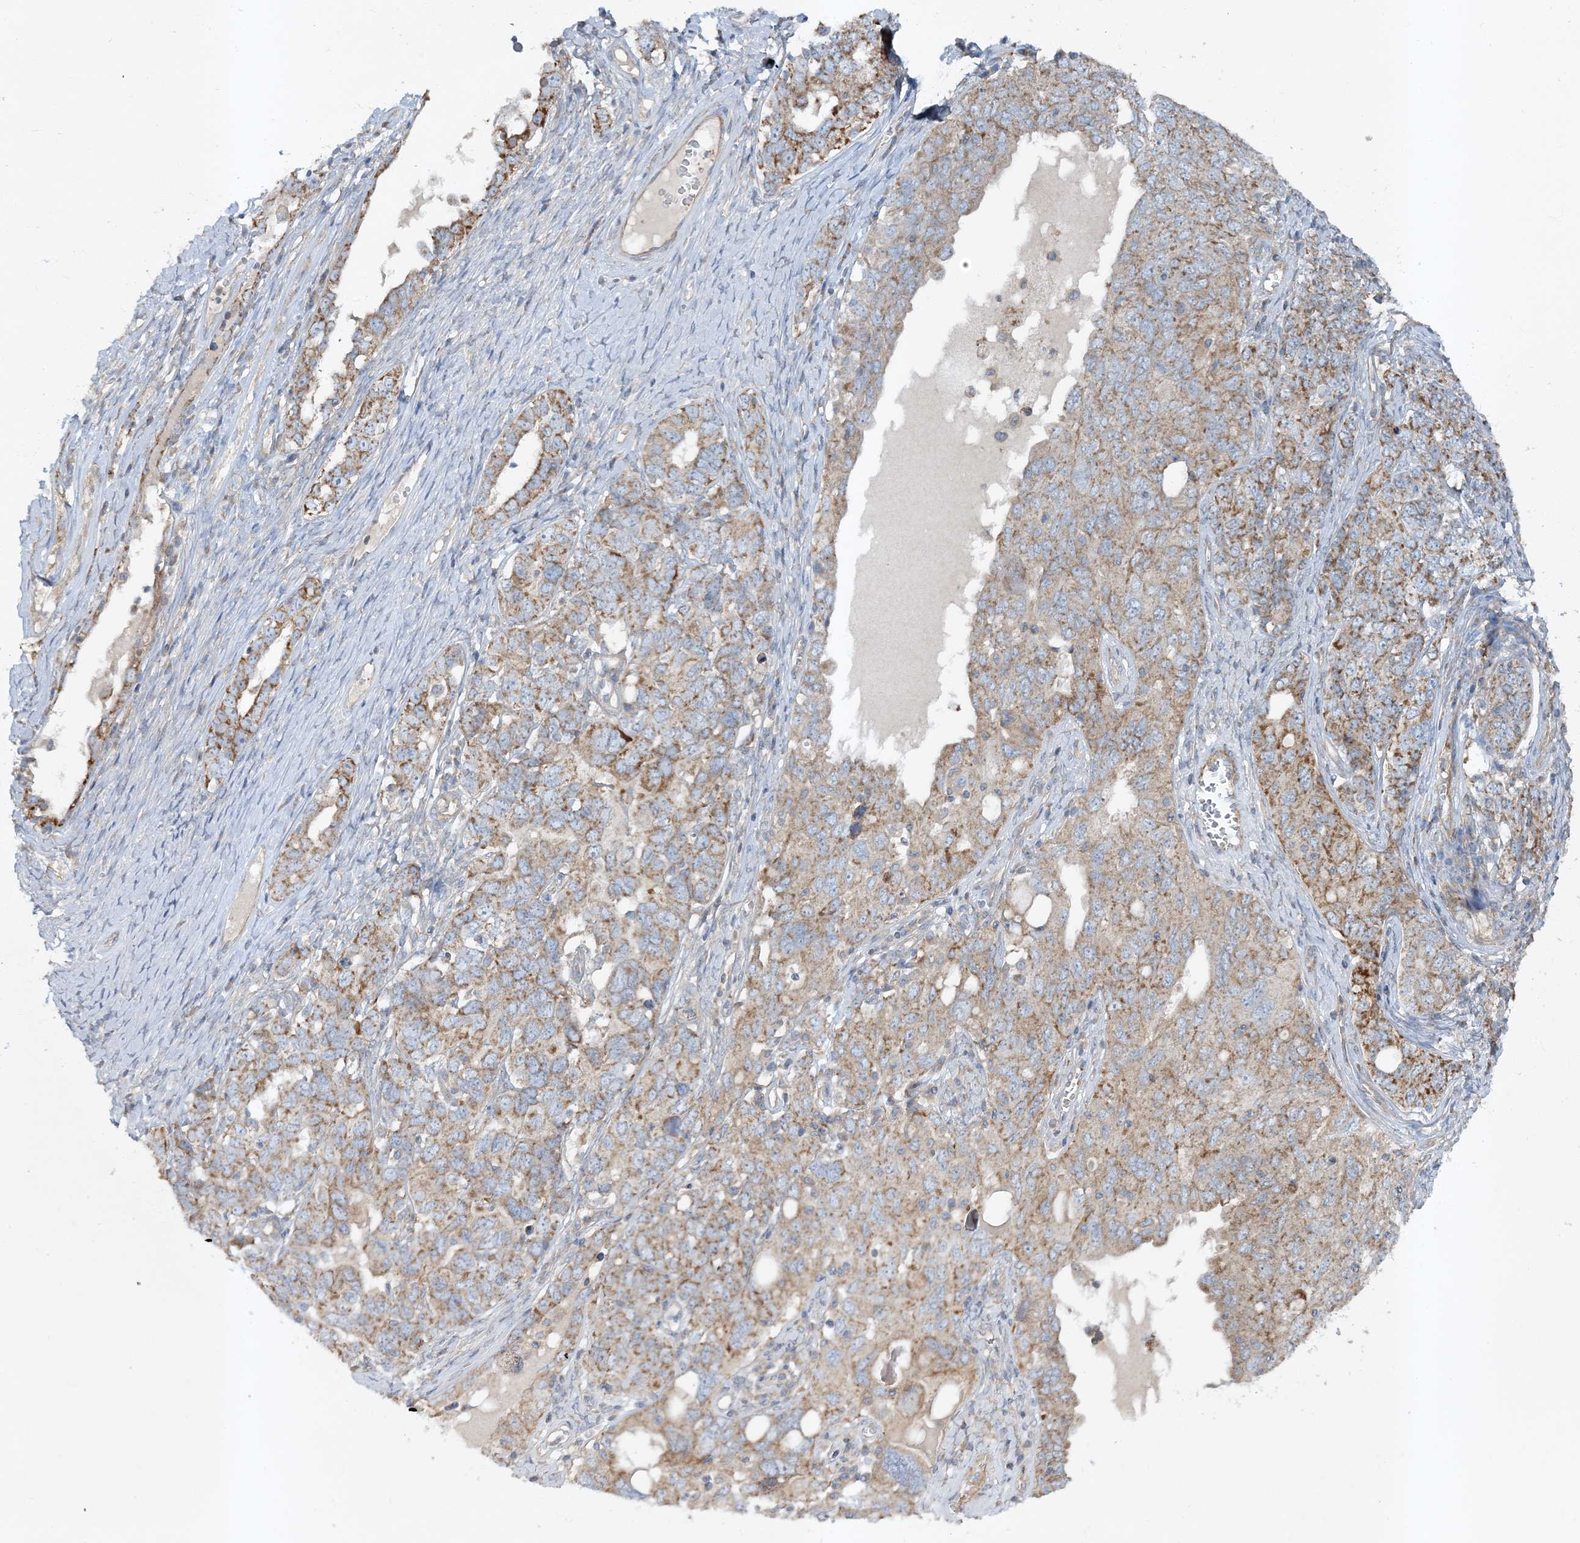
{"staining": {"intensity": "moderate", "quantity": "25%-75%", "location": "cytoplasmic/membranous"}, "tissue": "ovarian cancer", "cell_type": "Tumor cells", "image_type": "cancer", "snomed": [{"axis": "morphology", "description": "Carcinoma, endometroid"}, {"axis": "topography", "description": "Ovary"}], "caption": "About 25%-75% of tumor cells in human ovarian endometroid carcinoma display moderate cytoplasmic/membranous protein staining as visualized by brown immunohistochemical staining.", "gene": "LEXM", "patient": {"sex": "female", "age": 62}}